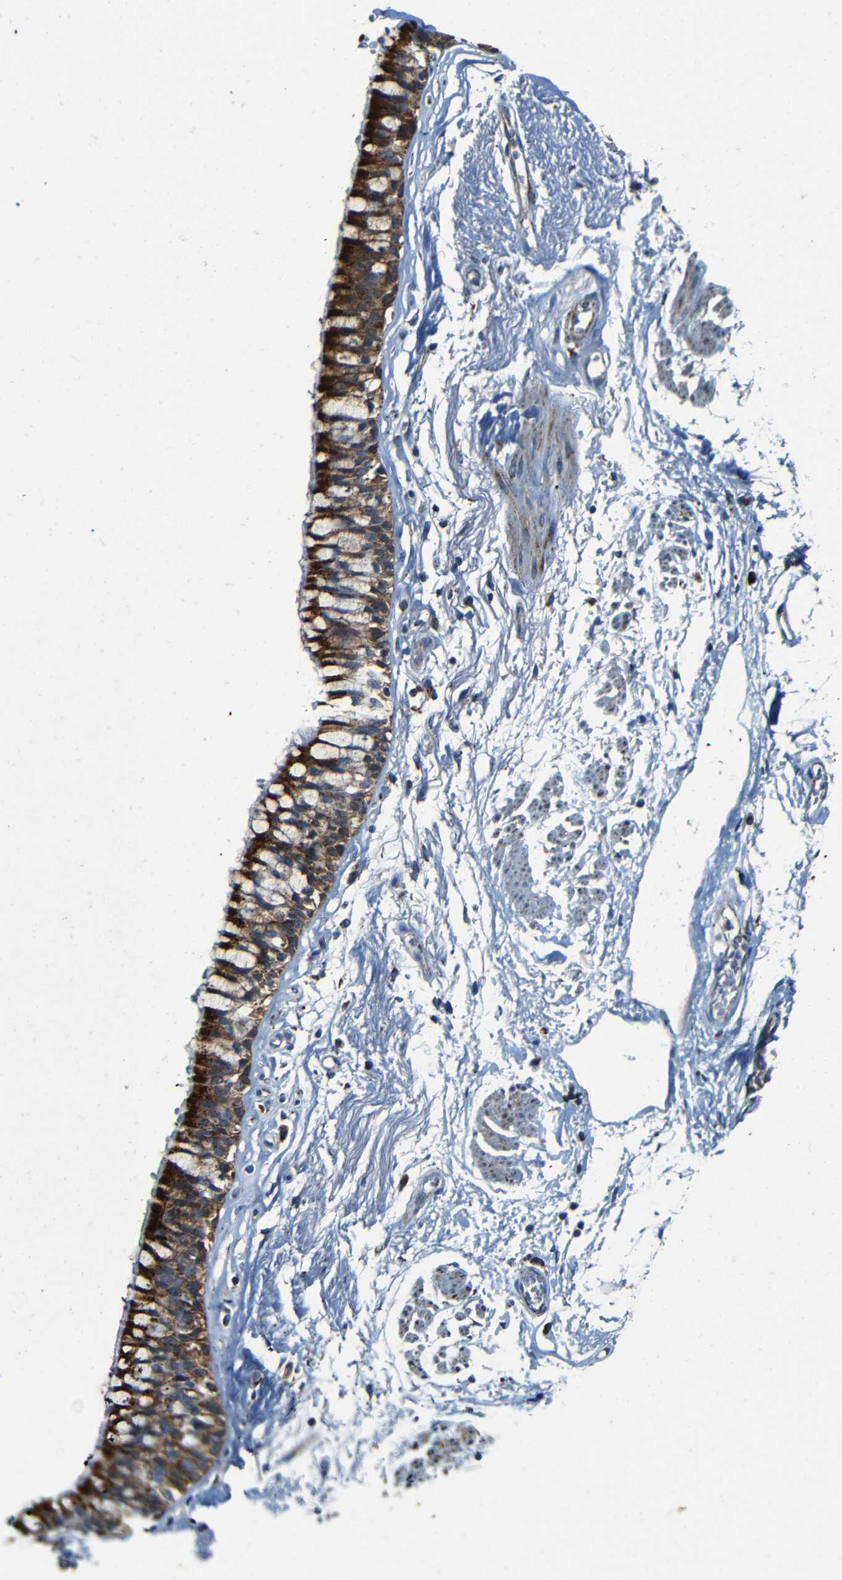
{"staining": {"intensity": "negative", "quantity": "none", "location": "none"}, "tissue": "adipose tissue", "cell_type": "Adipocytes", "image_type": "normal", "snomed": [{"axis": "morphology", "description": "Normal tissue, NOS"}, {"axis": "topography", "description": "Cartilage tissue"}, {"axis": "topography", "description": "Bronchus"}], "caption": "This is an IHC photomicrograph of benign adipose tissue. There is no staining in adipocytes.", "gene": "WSCD2", "patient": {"sex": "female", "age": 73}}